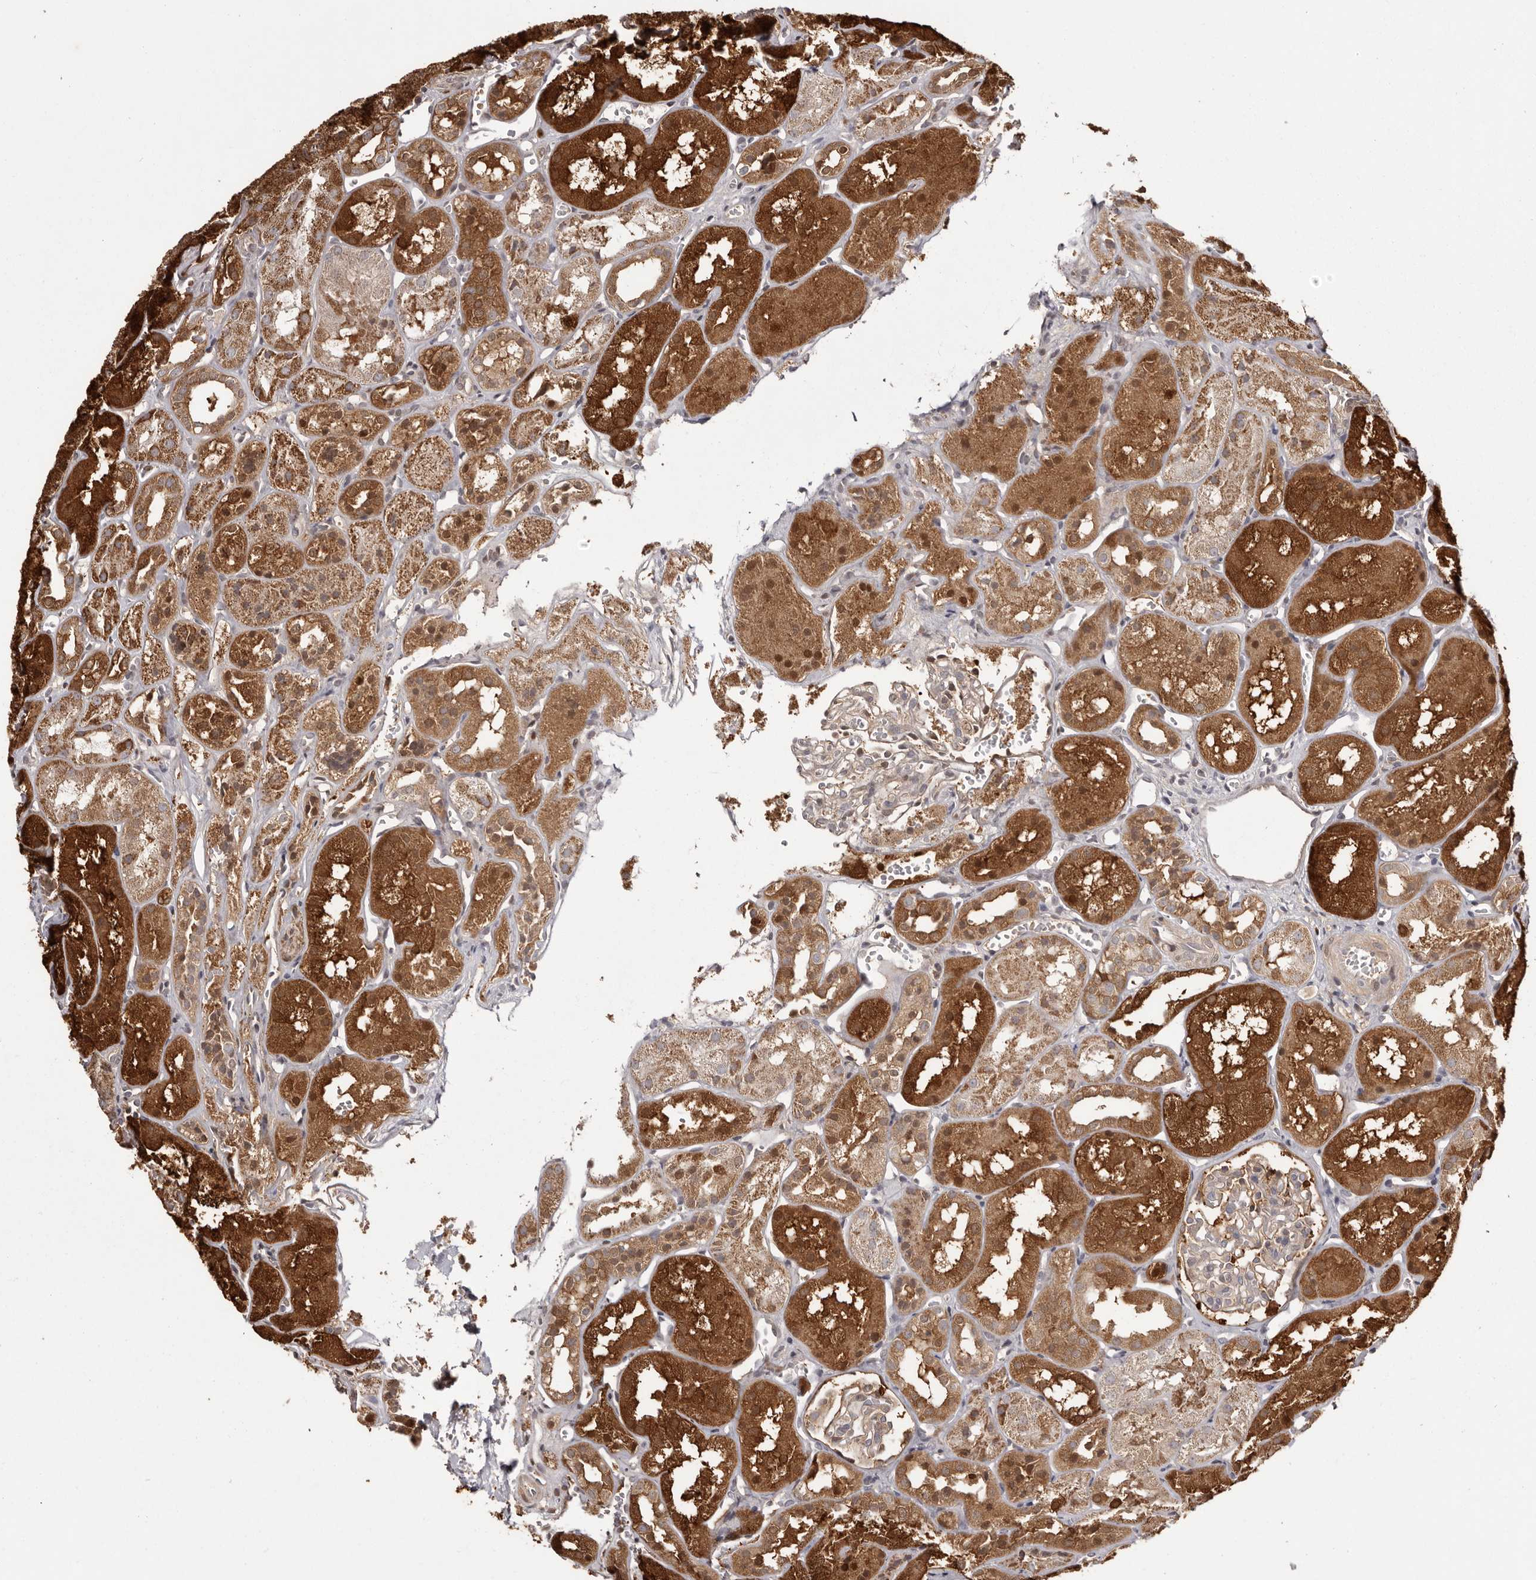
{"staining": {"intensity": "moderate", "quantity": "<25%", "location": "cytoplasmic/membranous"}, "tissue": "kidney", "cell_type": "Cells in glomeruli", "image_type": "normal", "snomed": [{"axis": "morphology", "description": "Normal tissue, NOS"}, {"axis": "topography", "description": "Kidney"}], "caption": "High-magnification brightfield microscopy of benign kidney stained with DAB (brown) and counterstained with hematoxylin (blue). cells in glomeruli exhibit moderate cytoplasmic/membranous expression is seen in about<25% of cells.", "gene": "GFOD1", "patient": {"sex": "male", "age": 16}}